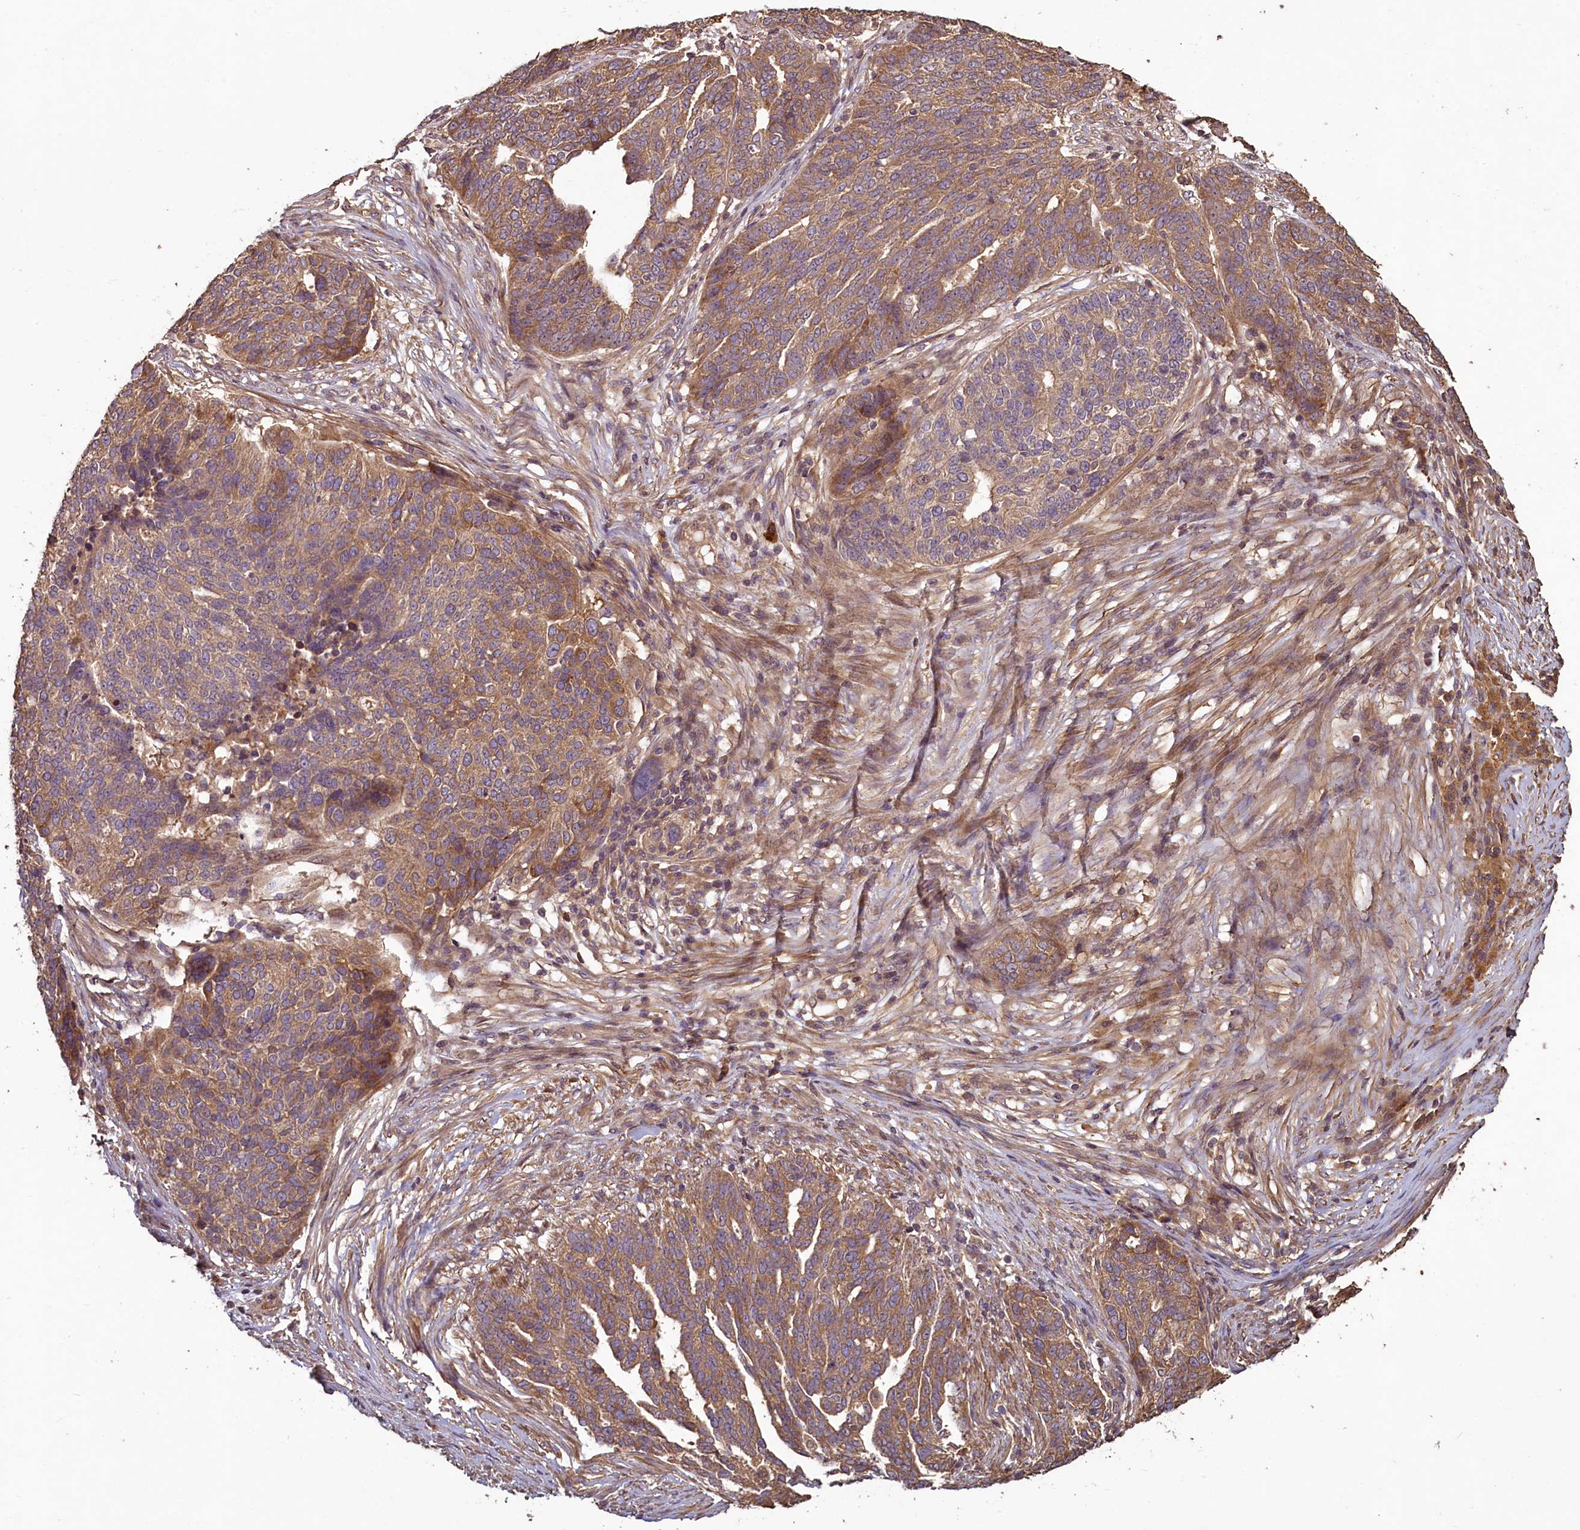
{"staining": {"intensity": "moderate", "quantity": ">75%", "location": "cytoplasmic/membranous"}, "tissue": "ovarian cancer", "cell_type": "Tumor cells", "image_type": "cancer", "snomed": [{"axis": "morphology", "description": "Cystadenocarcinoma, serous, NOS"}, {"axis": "topography", "description": "Ovary"}], "caption": "Protein expression analysis of serous cystadenocarcinoma (ovarian) exhibits moderate cytoplasmic/membranous expression in about >75% of tumor cells. (brown staining indicates protein expression, while blue staining denotes nuclei).", "gene": "NUDT6", "patient": {"sex": "female", "age": 59}}